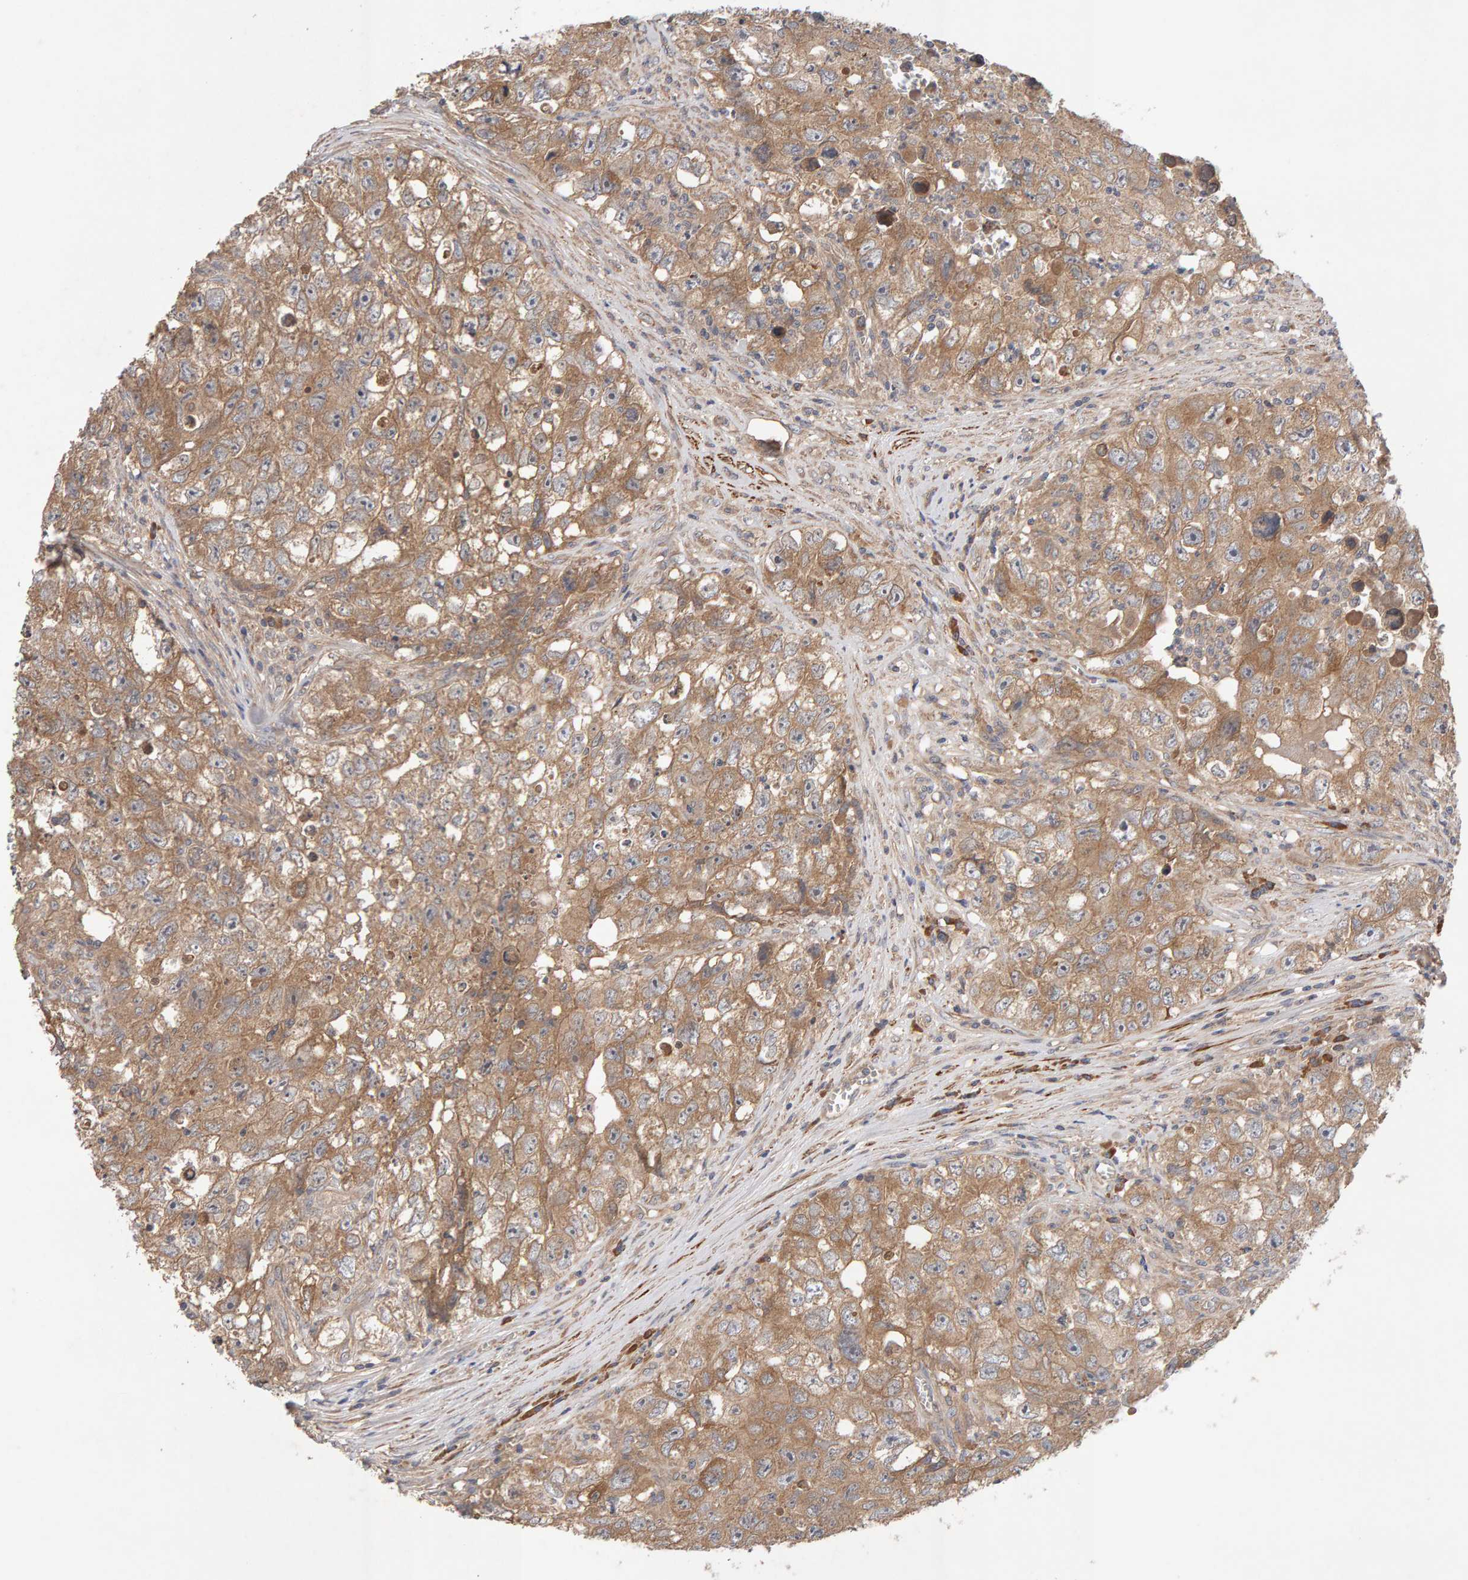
{"staining": {"intensity": "moderate", "quantity": ">75%", "location": "cytoplasmic/membranous"}, "tissue": "testis cancer", "cell_type": "Tumor cells", "image_type": "cancer", "snomed": [{"axis": "morphology", "description": "Seminoma, NOS"}, {"axis": "morphology", "description": "Carcinoma, Embryonal, NOS"}, {"axis": "topography", "description": "Testis"}], "caption": "Immunohistochemical staining of testis cancer demonstrates medium levels of moderate cytoplasmic/membranous positivity in about >75% of tumor cells.", "gene": "RNF19A", "patient": {"sex": "male", "age": 43}}